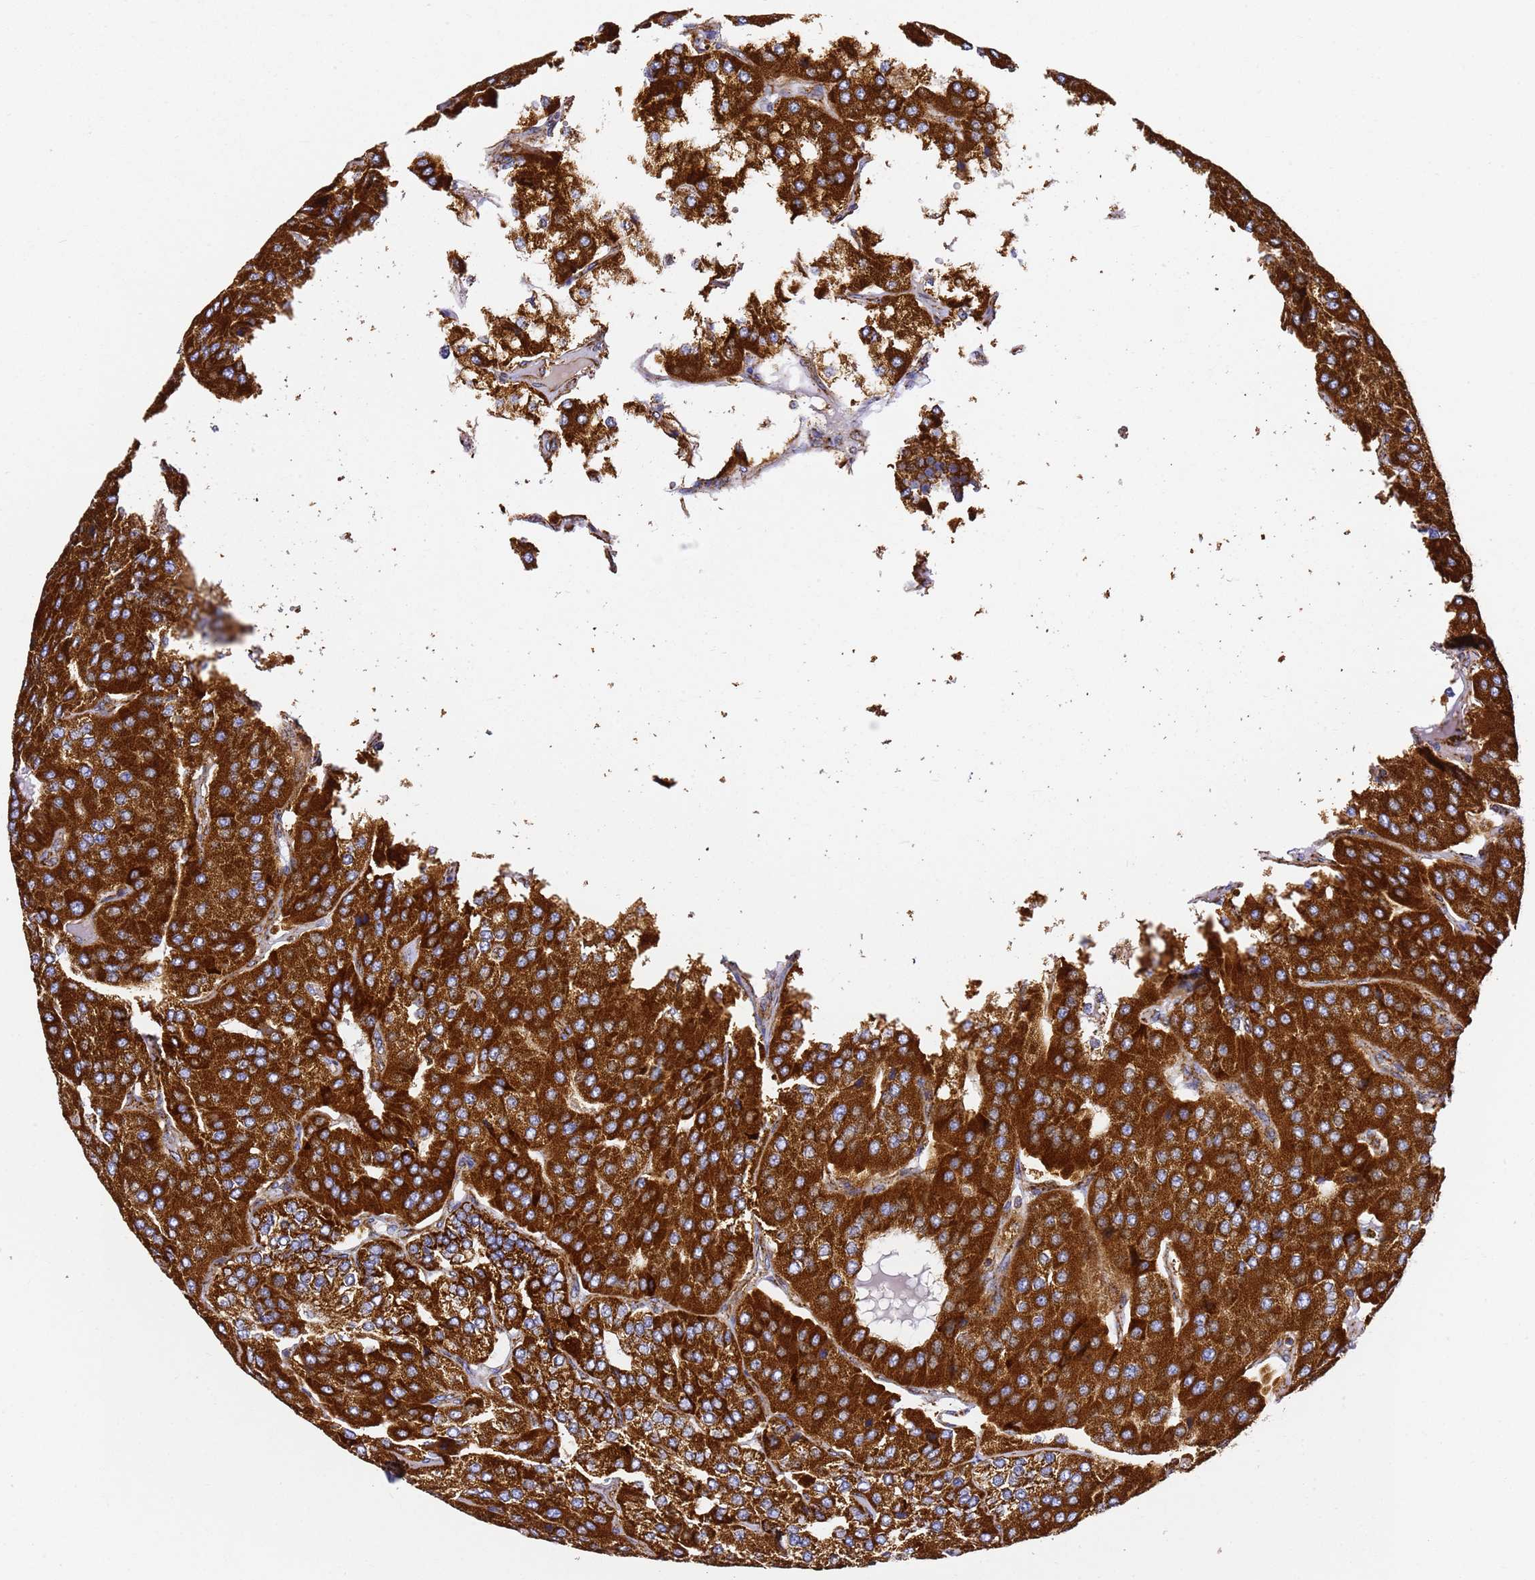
{"staining": {"intensity": "strong", "quantity": ">75%", "location": "cytoplasmic/membranous"}, "tissue": "parathyroid gland", "cell_type": "Glandular cells", "image_type": "normal", "snomed": [{"axis": "morphology", "description": "Normal tissue, NOS"}, {"axis": "morphology", "description": "Adenoma, NOS"}, {"axis": "topography", "description": "Parathyroid gland"}], "caption": "A histopathology image showing strong cytoplasmic/membranous expression in approximately >75% of glandular cells in benign parathyroid gland, as visualized by brown immunohistochemical staining.", "gene": "NDUFA3", "patient": {"sex": "female", "age": 86}}